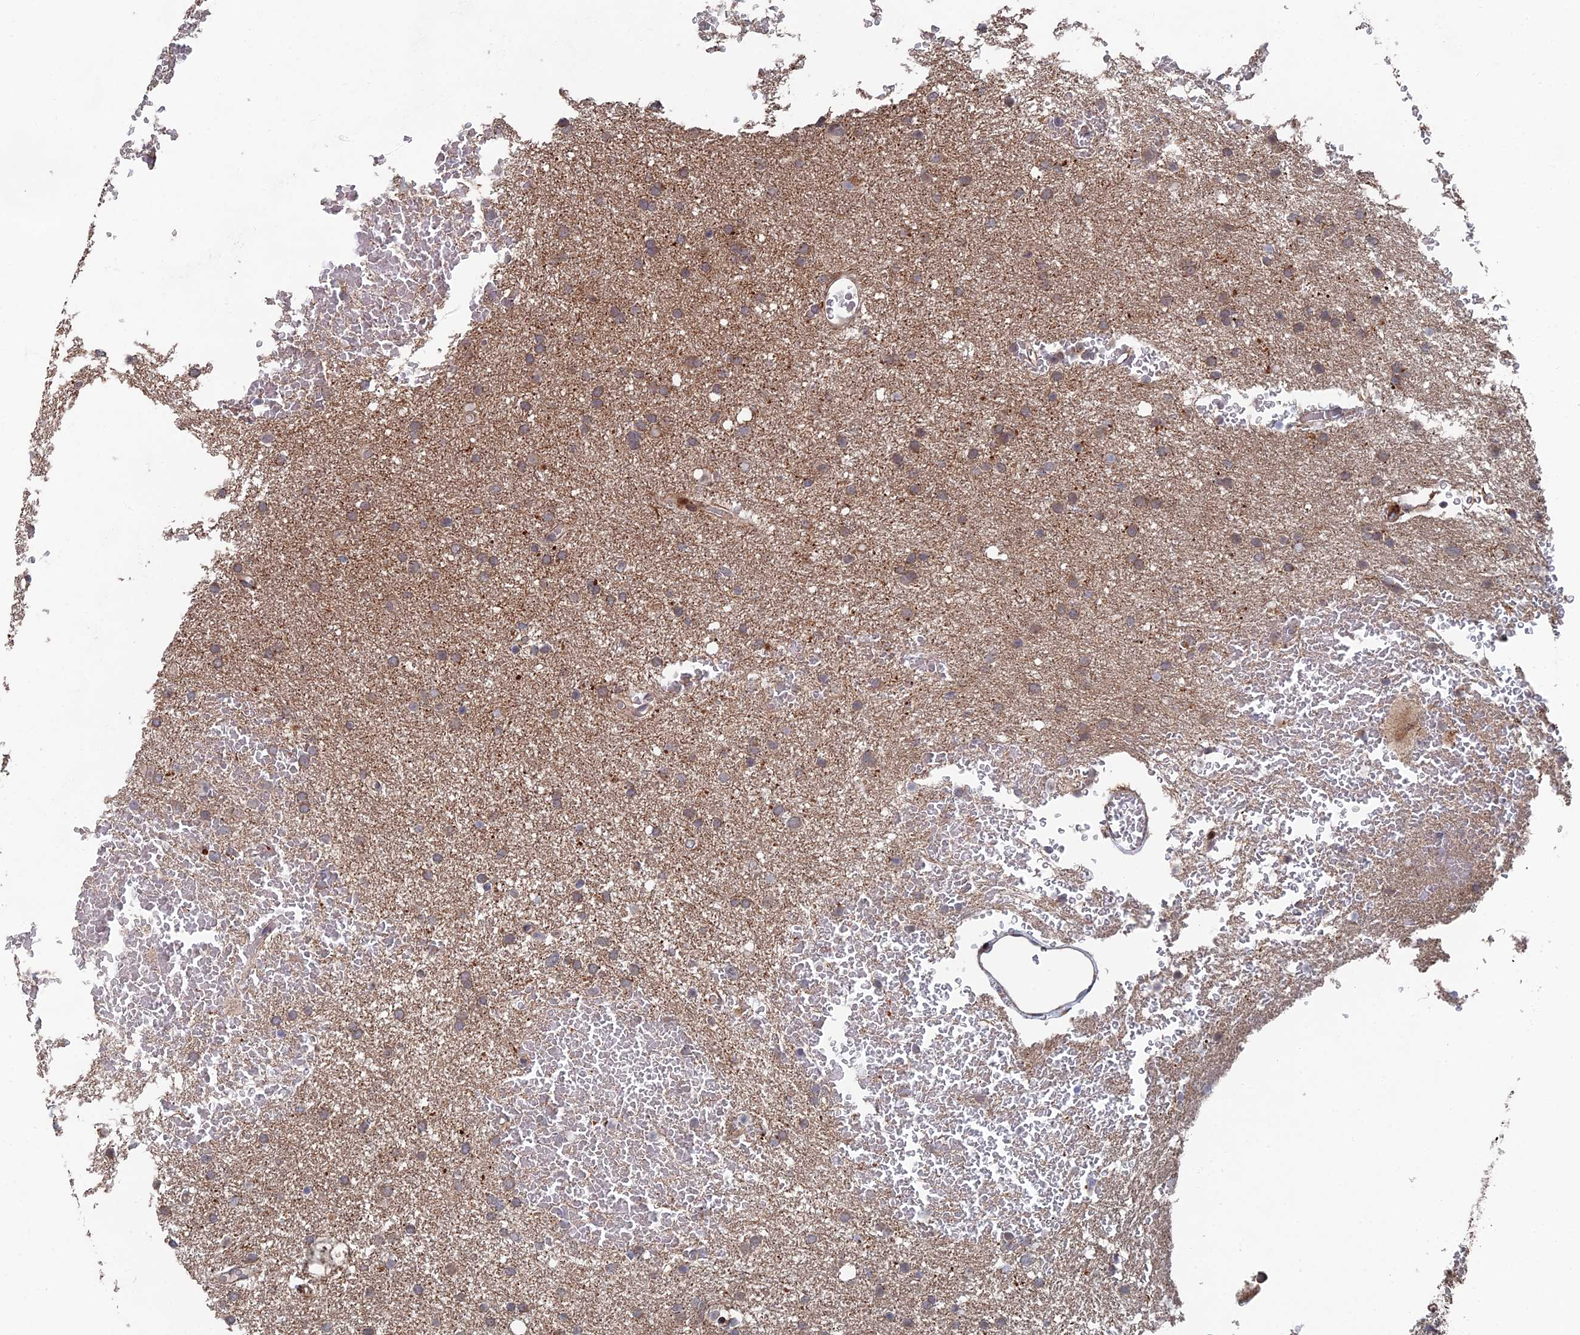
{"staining": {"intensity": "weak", "quantity": "25%-75%", "location": "cytoplasmic/membranous"}, "tissue": "glioma", "cell_type": "Tumor cells", "image_type": "cancer", "snomed": [{"axis": "morphology", "description": "Glioma, malignant, High grade"}, {"axis": "topography", "description": "Cerebral cortex"}], "caption": "Human glioma stained for a protein (brown) shows weak cytoplasmic/membranous positive staining in approximately 25%-75% of tumor cells.", "gene": "GTF2IRD1", "patient": {"sex": "female", "age": 36}}